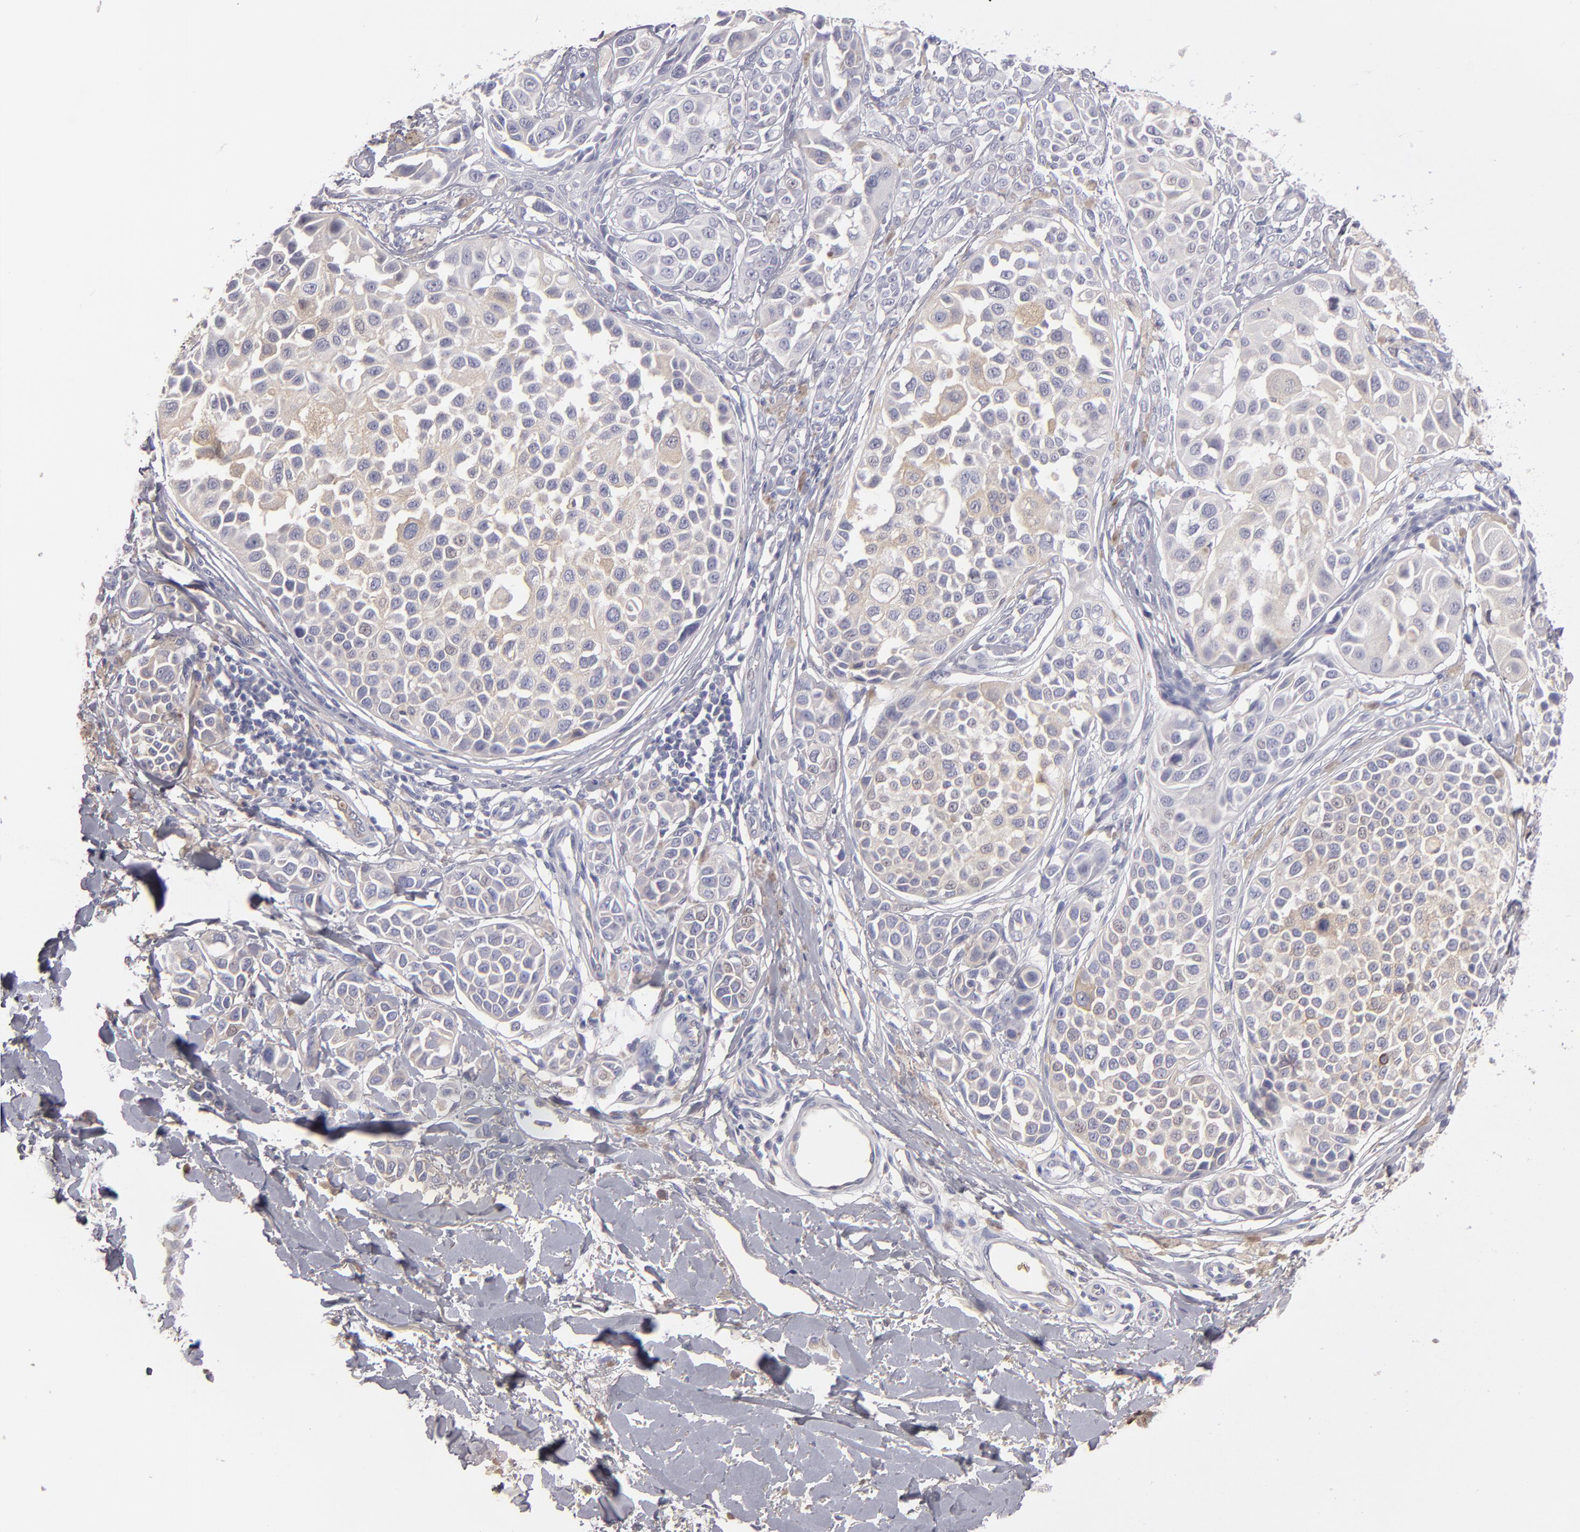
{"staining": {"intensity": "negative", "quantity": "none", "location": "none"}, "tissue": "melanoma", "cell_type": "Tumor cells", "image_type": "cancer", "snomed": [{"axis": "morphology", "description": "Malignant melanoma, NOS"}, {"axis": "topography", "description": "Skin"}], "caption": "High magnification brightfield microscopy of malignant melanoma stained with DAB (3,3'-diaminobenzidine) (brown) and counterstained with hematoxylin (blue): tumor cells show no significant staining.", "gene": "ABCC4", "patient": {"sex": "female", "age": 38}}